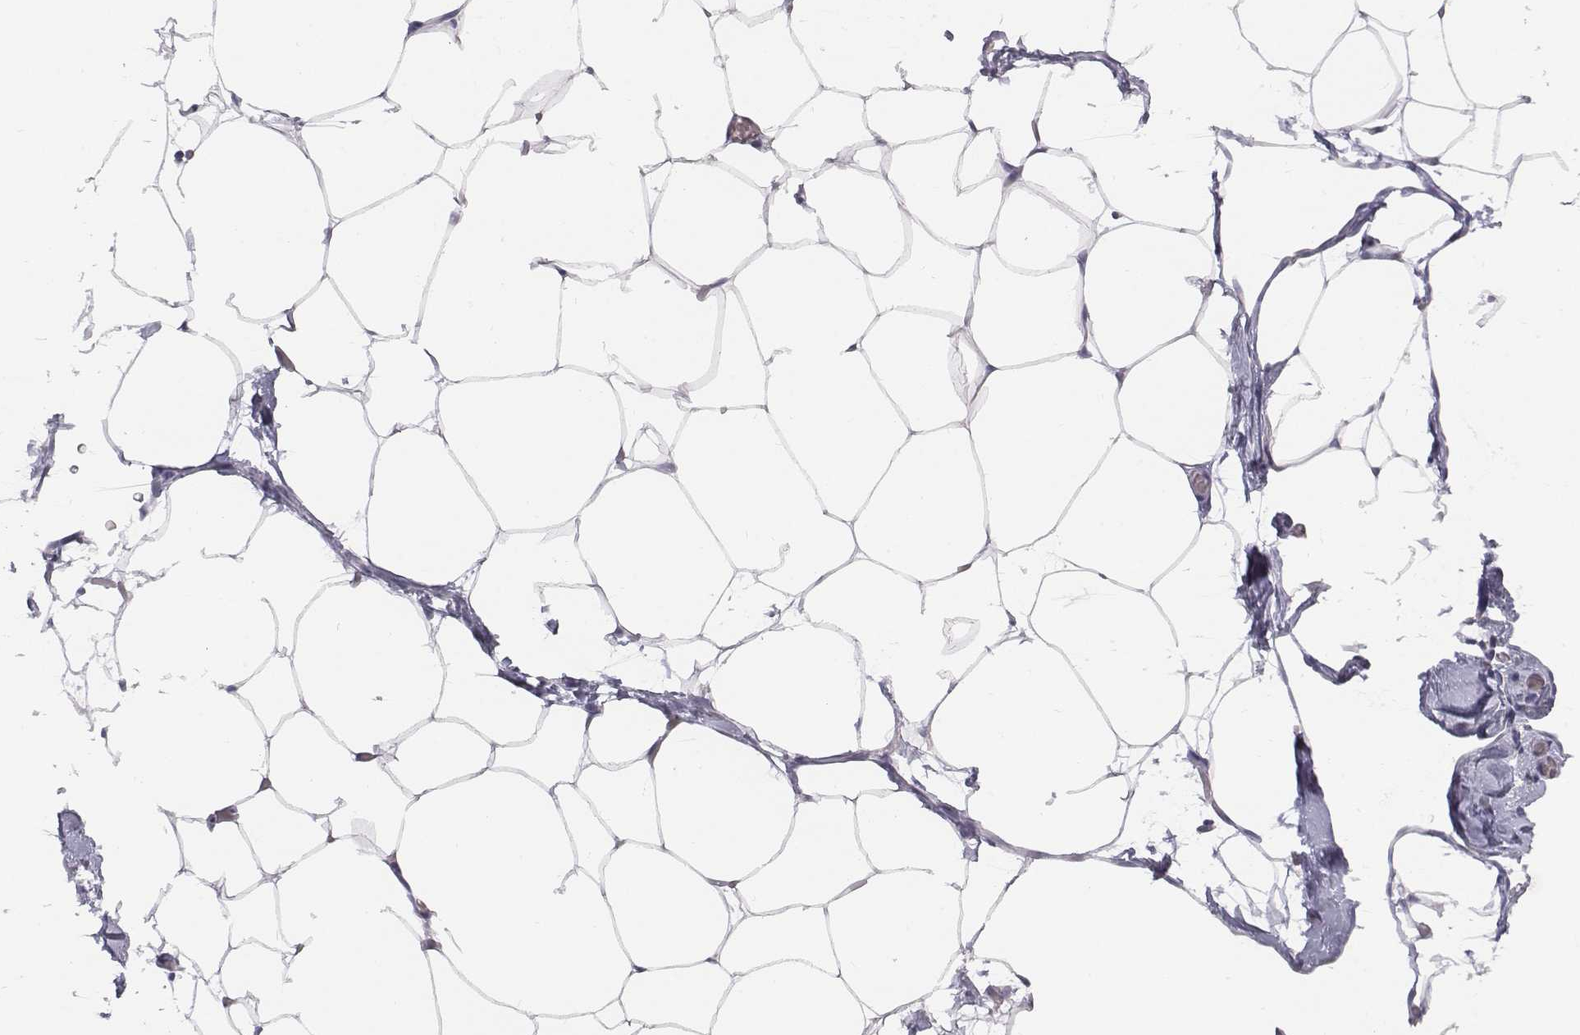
{"staining": {"intensity": "negative", "quantity": "none", "location": "none"}, "tissue": "adipose tissue", "cell_type": "Adipocytes", "image_type": "normal", "snomed": [{"axis": "morphology", "description": "Normal tissue, NOS"}, {"axis": "topography", "description": "Adipose tissue"}], "caption": "Micrograph shows no significant protein expression in adipocytes of normal adipose tissue.", "gene": "C6orf58", "patient": {"sex": "male", "age": 57}}